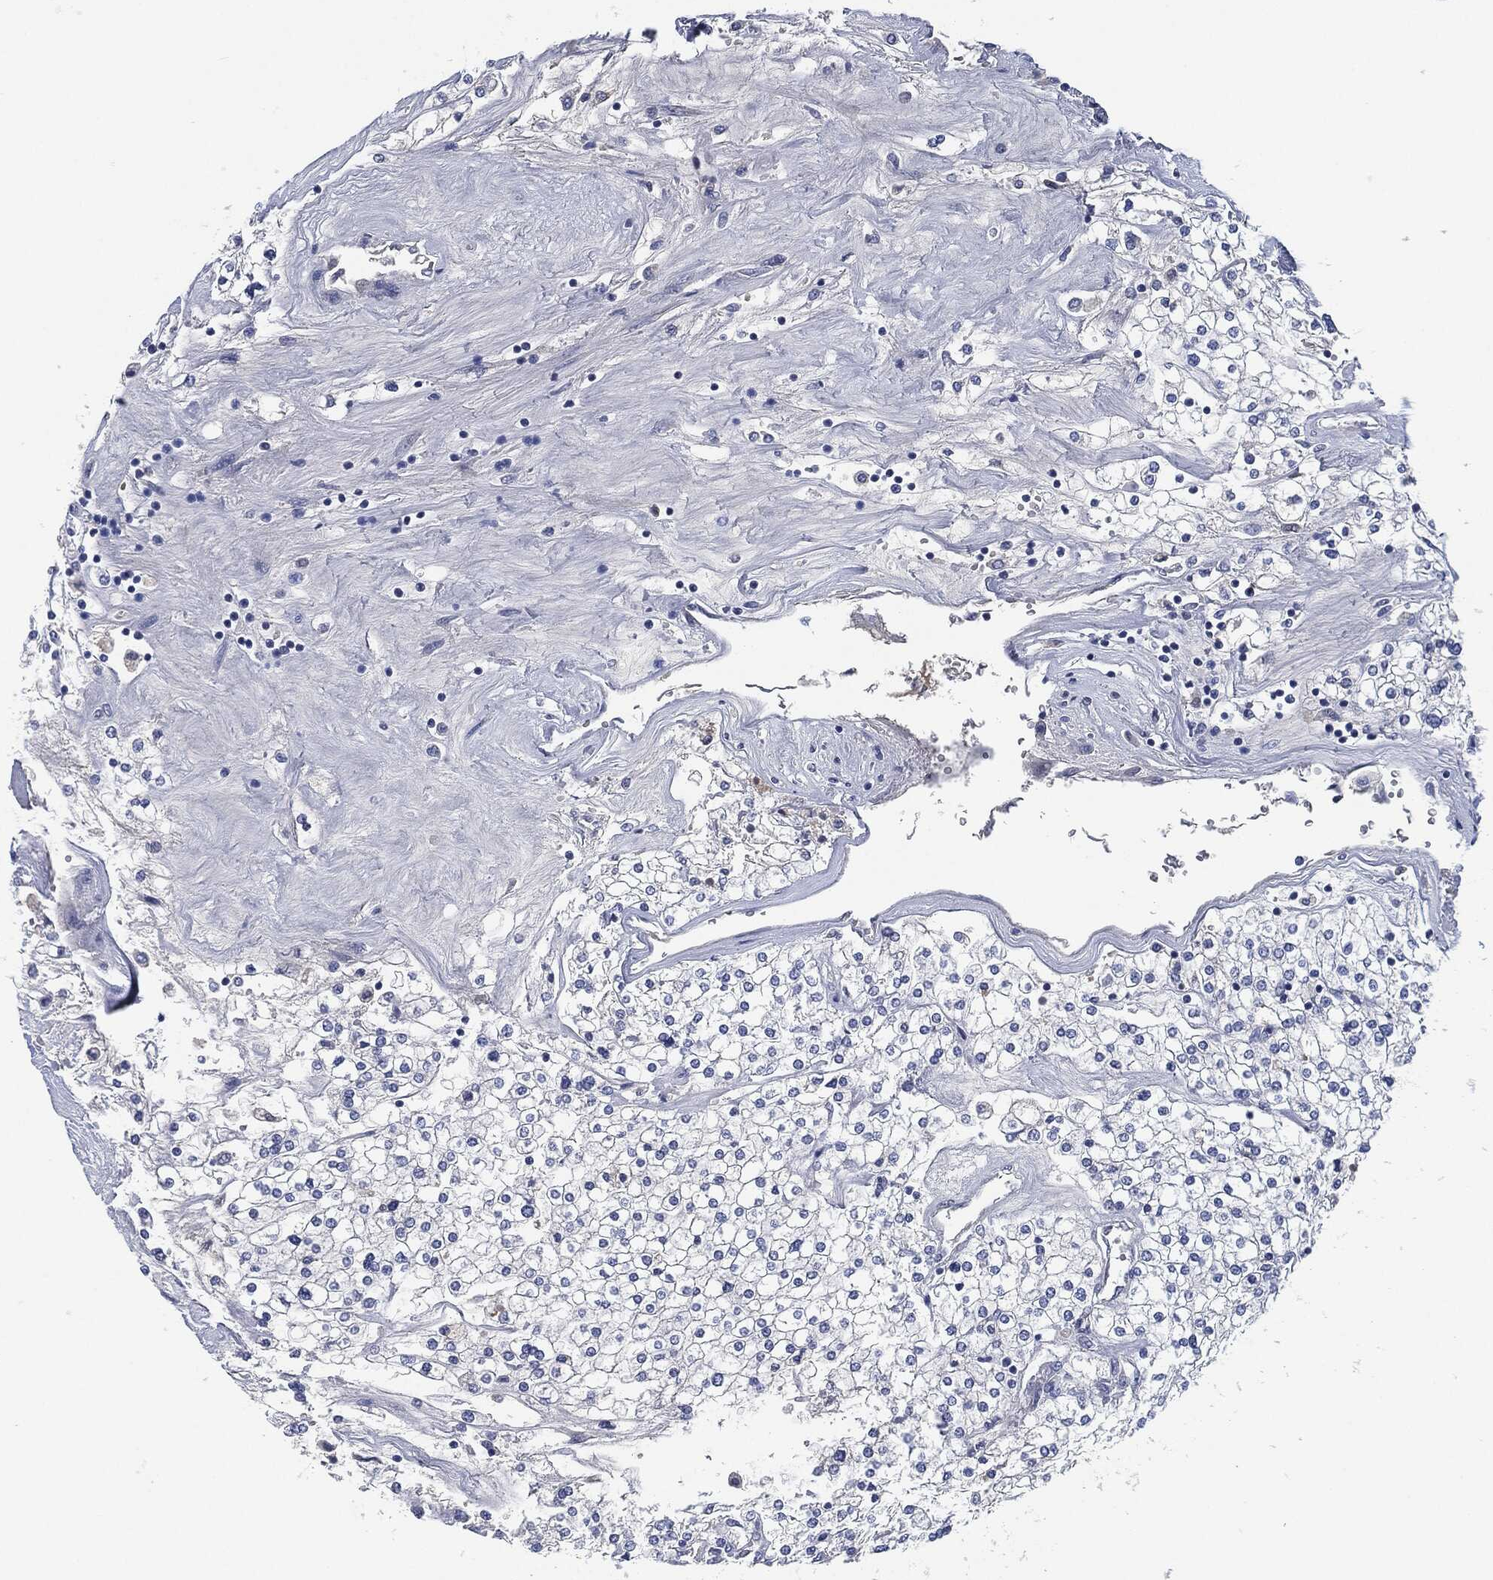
{"staining": {"intensity": "negative", "quantity": "none", "location": "none"}, "tissue": "renal cancer", "cell_type": "Tumor cells", "image_type": "cancer", "snomed": [{"axis": "morphology", "description": "Adenocarcinoma, NOS"}, {"axis": "topography", "description": "Kidney"}], "caption": "Tumor cells are negative for brown protein staining in adenocarcinoma (renal).", "gene": "CD27", "patient": {"sex": "male", "age": 80}}